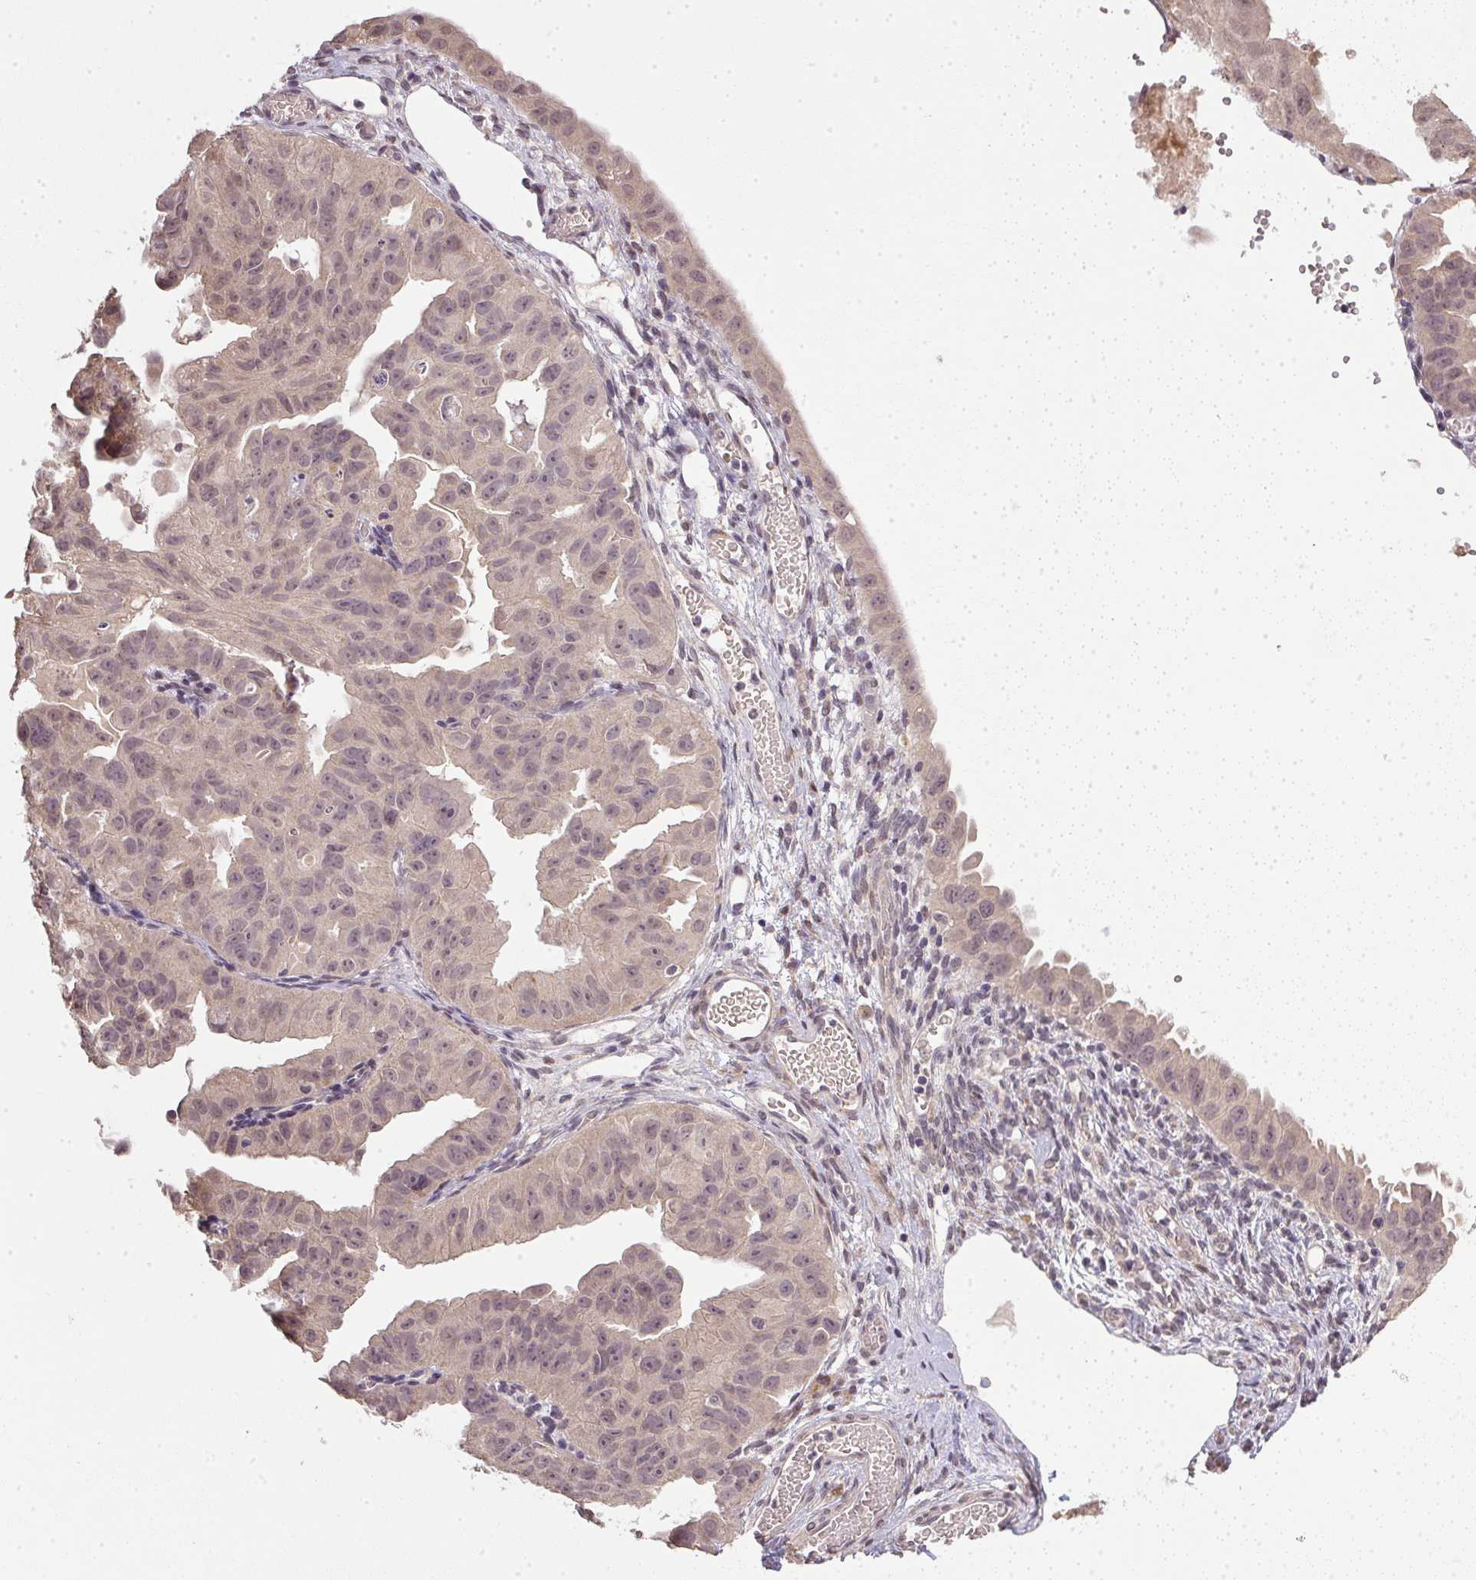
{"staining": {"intensity": "weak", "quantity": ">75%", "location": "cytoplasmic/membranous"}, "tissue": "ovarian cancer", "cell_type": "Tumor cells", "image_type": "cancer", "snomed": [{"axis": "morphology", "description": "Carcinoma, endometroid"}, {"axis": "topography", "description": "Ovary"}], "caption": "Immunohistochemical staining of human ovarian endometroid carcinoma shows low levels of weak cytoplasmic/membranous protein positivity in about >75% of tumor cells. (Brightfield microscopy of DAB IHC at high magnification).", "gene": "PPP4R4", "patient": {"sex": "female", "age": 85}}